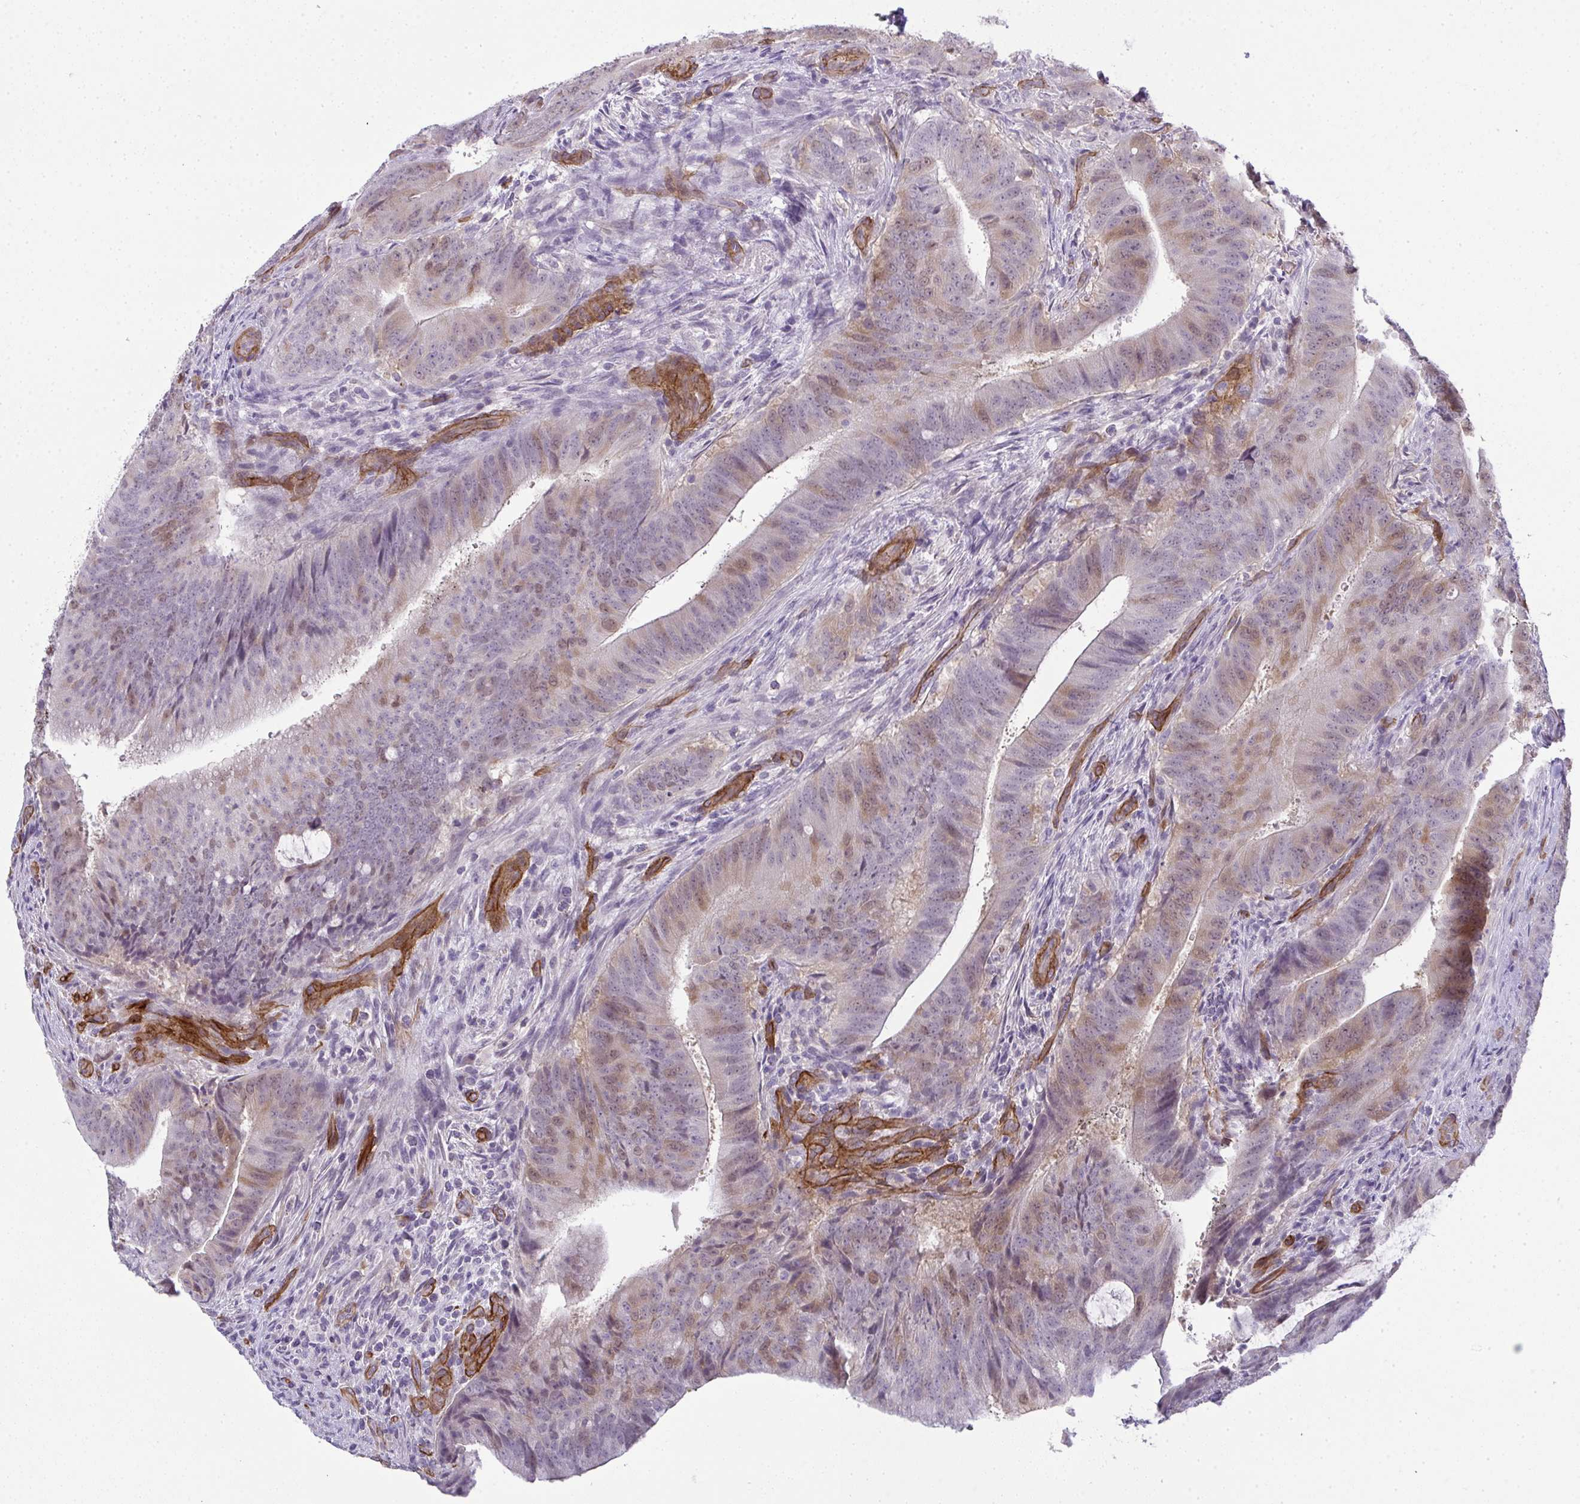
{"staining": {"intensity": "weak", "quantity": "25%-75%", "location": "cytoplasmic/membranous"}, "tissue": "colorectal cancer", "cell_type": "Tumor cells", "image_type": "cancer", "snomed": [{"axis": "morphology", "description": "Adenocarcinoma, NOS"}, {"axis": "topography", "description": "Colon"}], "caption": "Colorectal cancer stained with a protein marker reveals weak staining in tumor cells.", "gene": "UBE2S", "patient": {"sex": "female", "age": 43}}